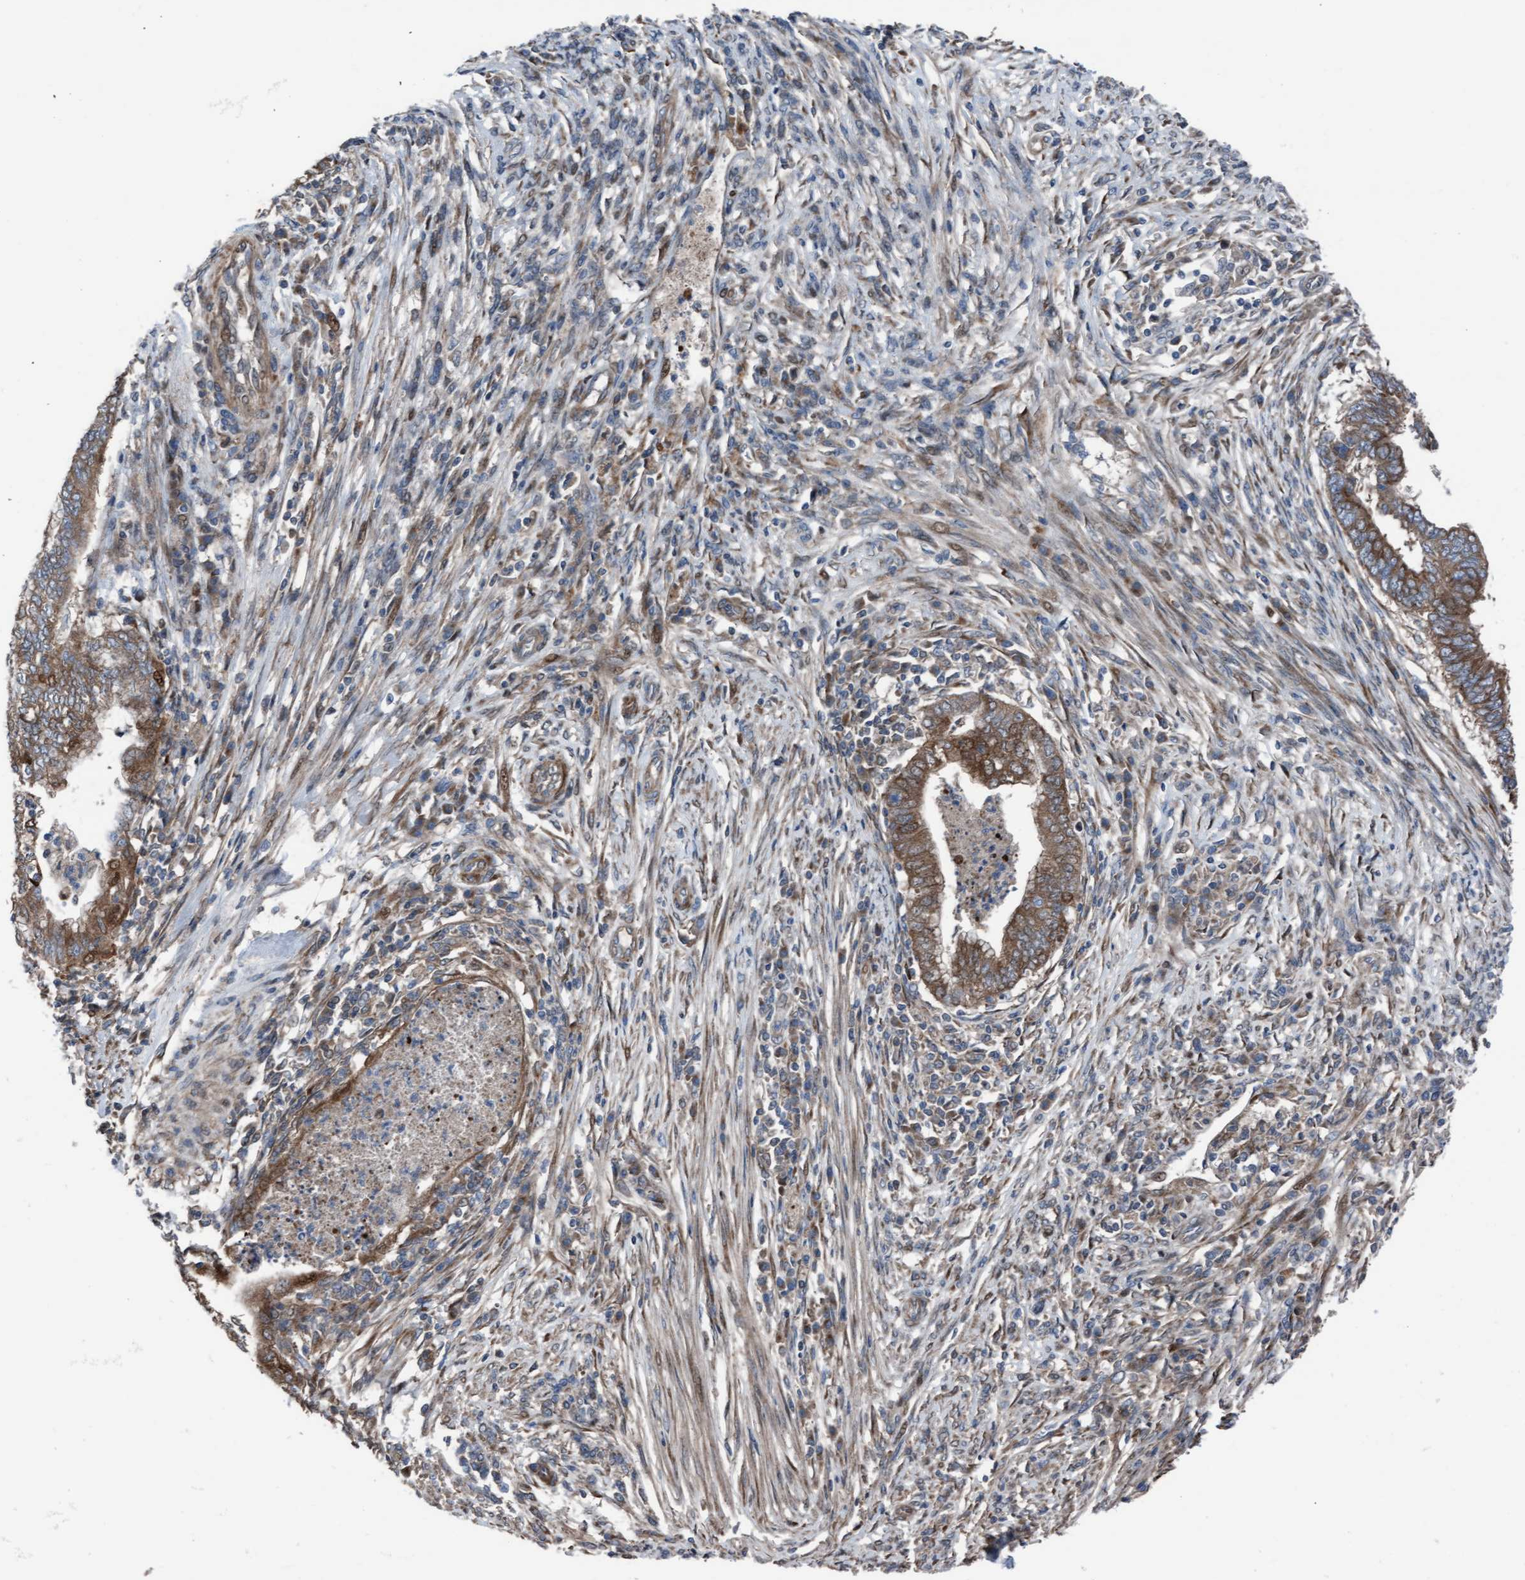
{"staining": {"intensity": "moderate", "quantity": ">75%", "location": "cytoplasmic/membranous"}, "tissue": "endometrial cancer", "cell_type": "Tumor cells", "image_type": "cancer", "snomed": [{"axis": "morphology", "description": "Polyp, NOS"}, {"axis": "morphology", "description": "Adenocarcinoma, NOS"}, {"axis": "morphology", "description": "Adenoma, NOS"}, {"axis": "topography", "description": "Endometrium"}], "caption": "Moderate cytoplasmic/membranous protein positivity is present in about >75% of tumor cells in polyp (endometrial).", "gene": "KLHL26", "patient": {"sex": "female", "age": 79}}